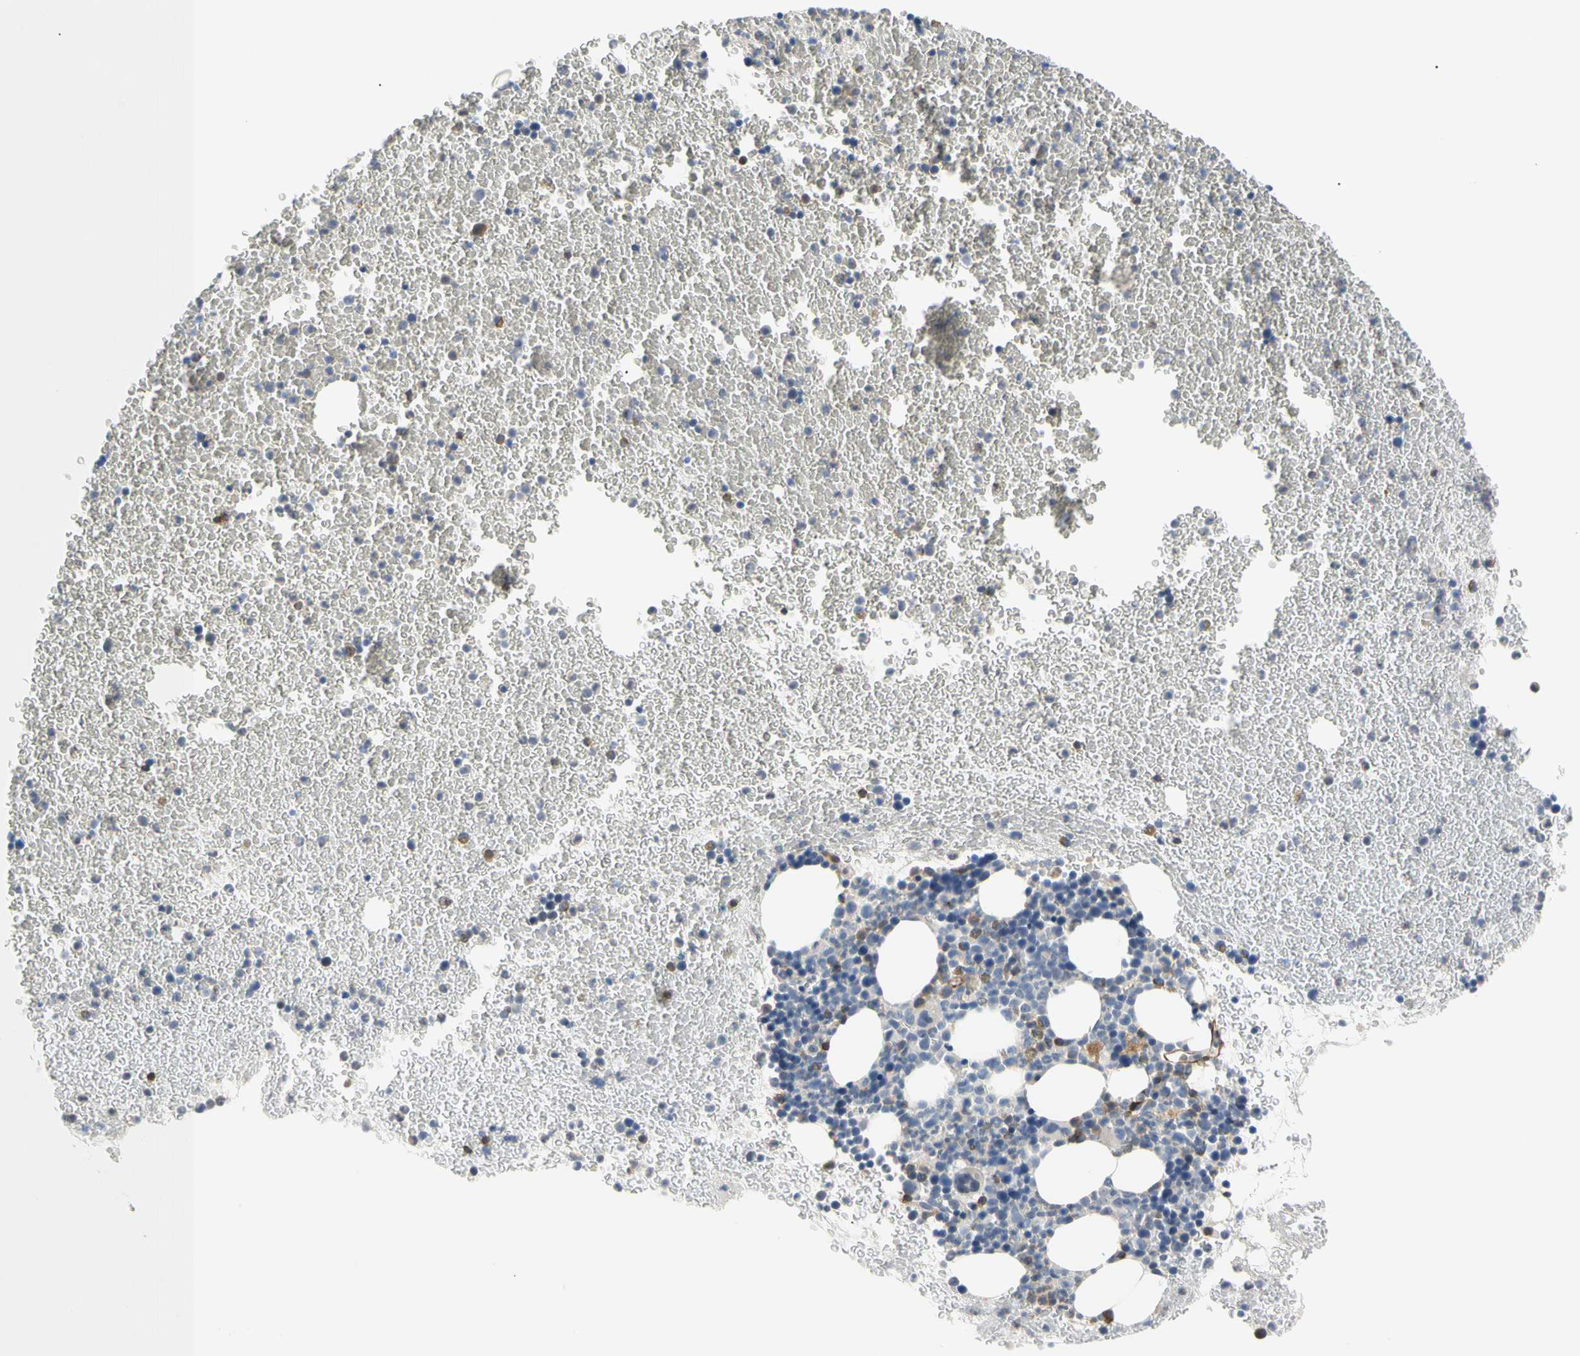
{"staining": {"intensity": "moderate", "quantity": "<25%", "location": "cytoplasmic/membranous"}, "tissue": "bone marrow", "cell_type": "Hematopoietic cells", "image_type": "normal", "snomed": [{"axis": "morphology", "description": "Normal tissue, NOS"}, {"axis": "topography", "description": "Bone marrow"}], "caption": "DAB (3,3'-diaminobenzidine) immunohistochemical staining of benign bone marrow demonstrates moderate cytoplasmic/membranous protein expression in approximately <25% of hematopoietic cells. The staining is performed using DAB brown chromogen to label protein expression. The nuclei are counter-stained blue using hematoxylin.", "gene": "TNFRSF18", "patient": {"sex": "female", "age": 53}}